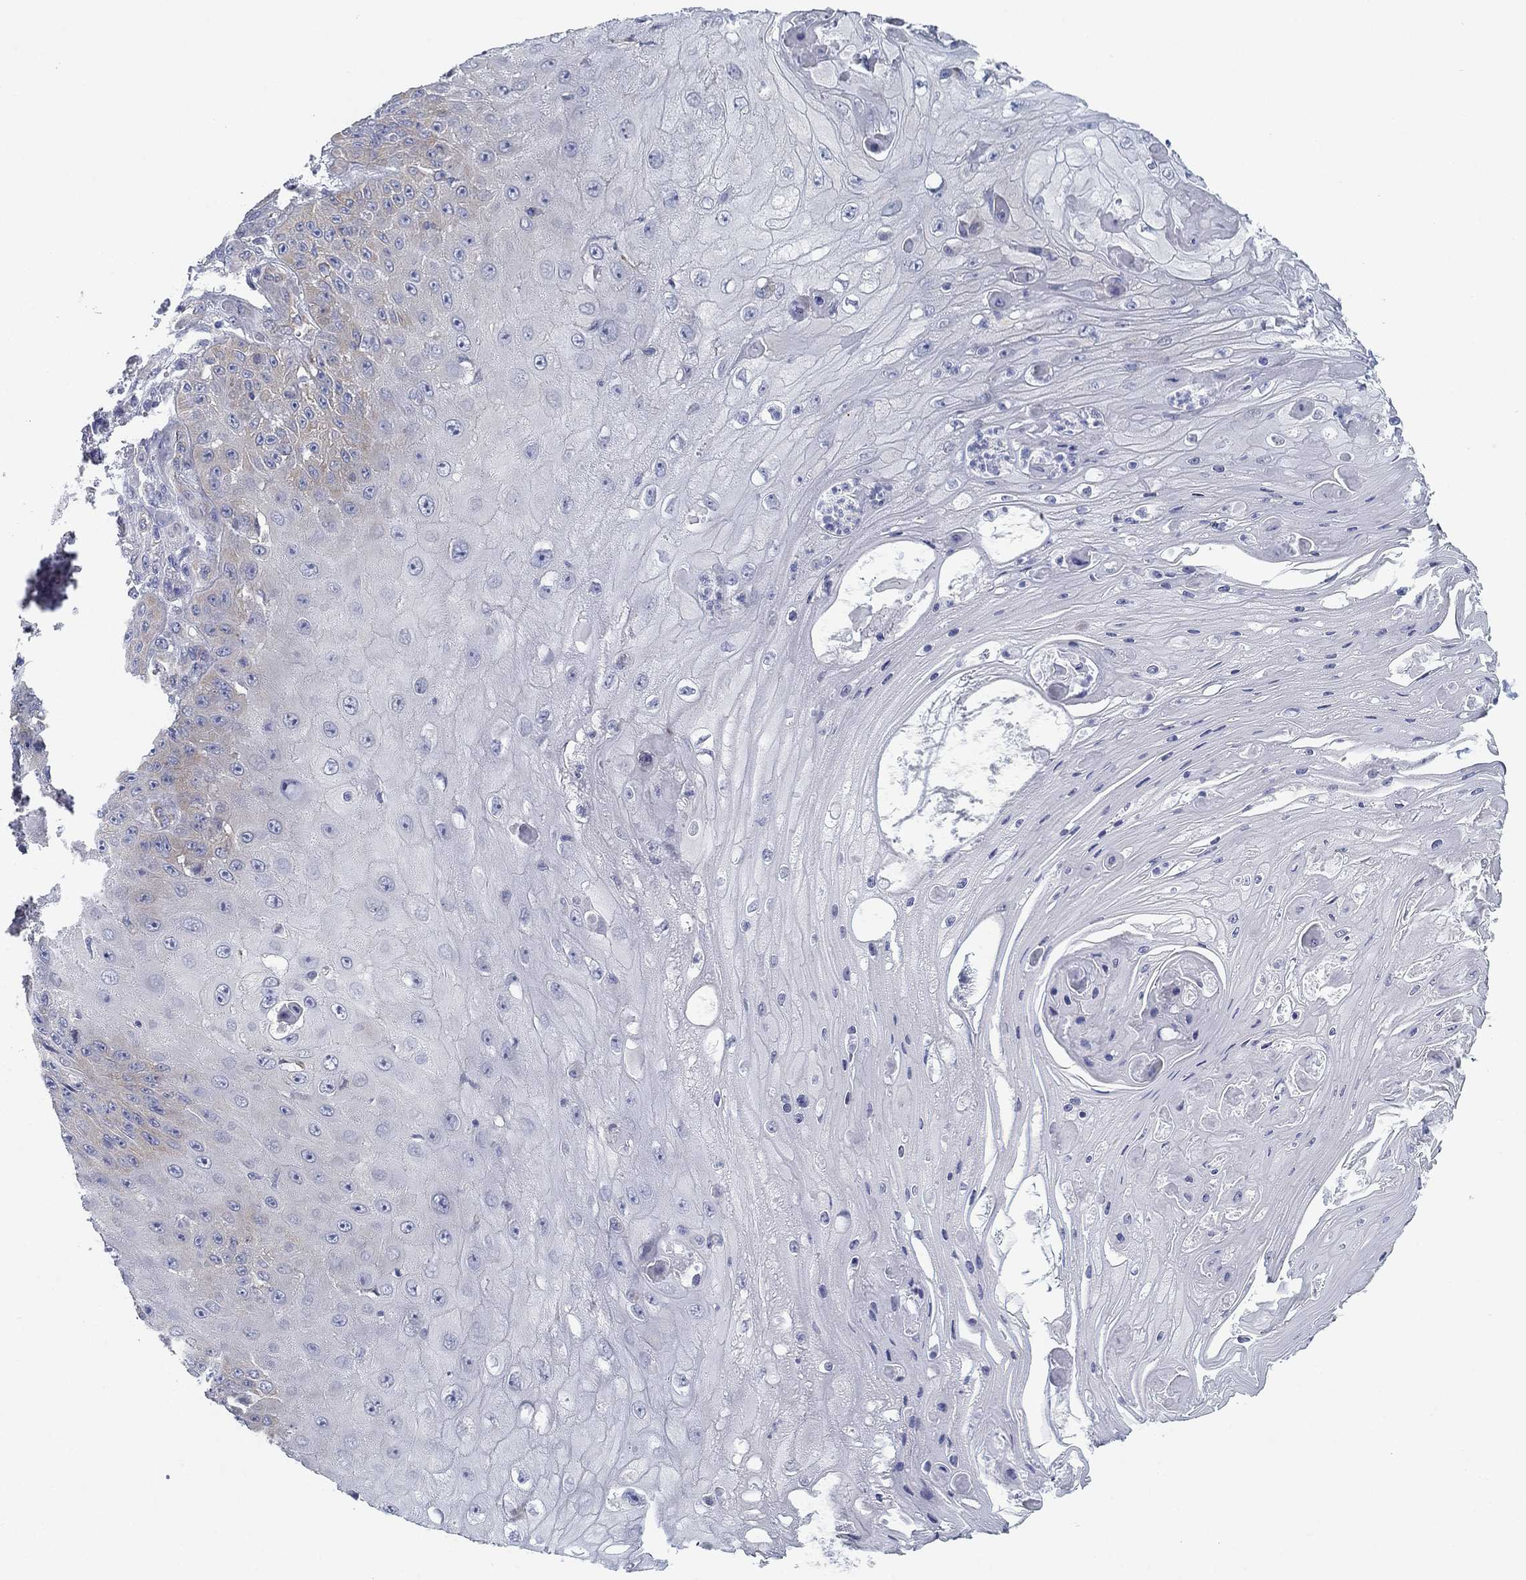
{"staining": {"intensity": "weak", "quantity": "<25%", "location": "cytoplasmic/membranous"}, "tissue": "skin cancer", "cell_type": "Tumor cells", "image_type": "cancer", "snomed": [{"axis": "morphology", "description": "Squamous cell carcinoma, NOS"}, {"axis": "topography", "description": "Skin"}], "caption": "IHC of human skin squamous cell carcinoma demonstrates no staining in tumor cells.", "gene": "FXR1", "patient": {"sex": "male", "age": 70}}